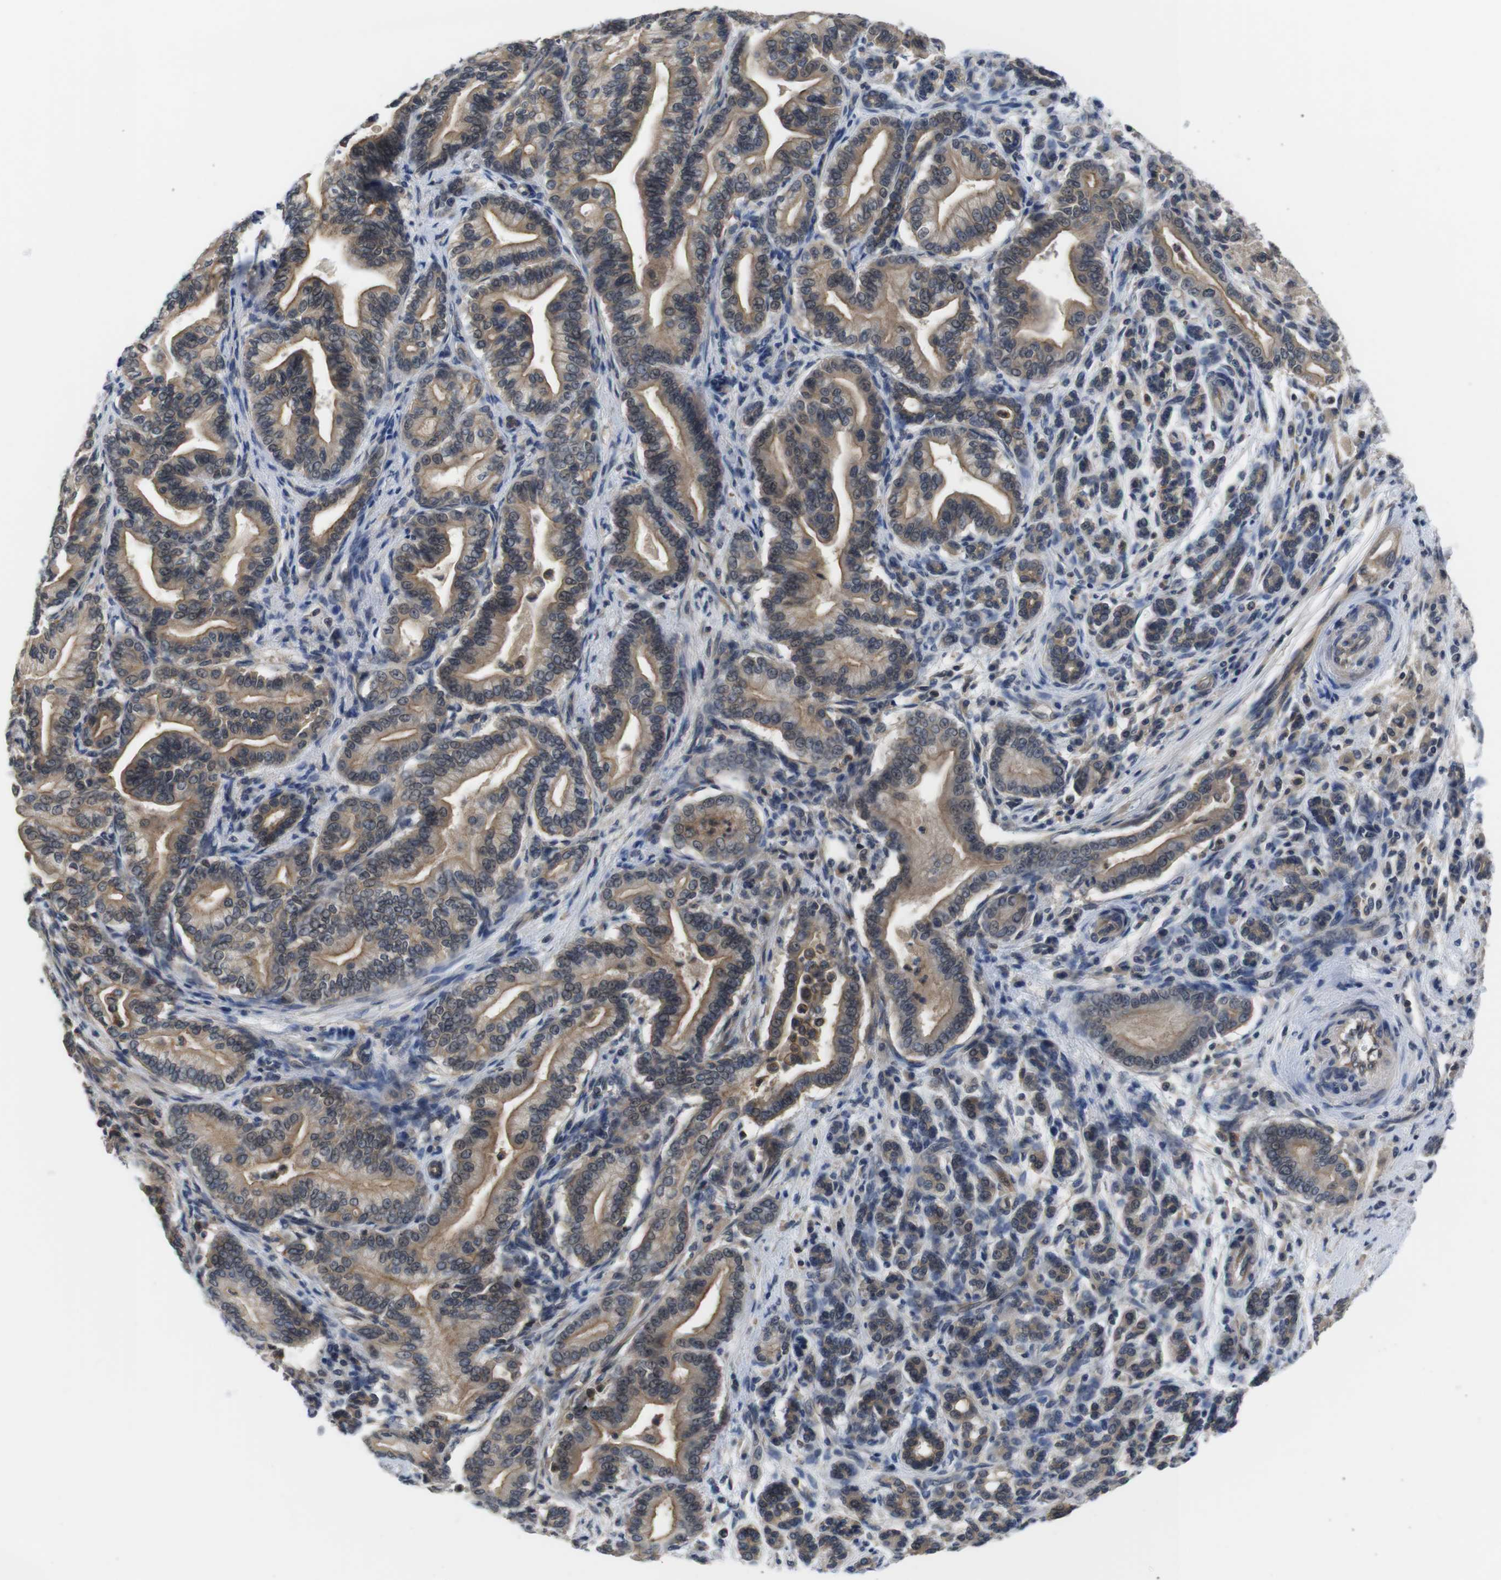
{"staining": {"intensity": "moderate", "quantity": ">75%", "location": "cytoplasmic/membranous"}, "tissue": "pancreatic cancer", "cell_type": "Tumor cells", "image_type": "cancer", "snomed": [{"axis": "morphology", "description": "Normal tissue, NOS"}, {"axis": "morphology", "description": "Adenocarcinoma, NOS"}, {"axis": "topography", "description": "Pancreas"}], "caption": "This micrograph exhibits pancreatic cancer (adenocarcinoma) stained with IHC to label a protein in brown. The cytoplasmic/membranous of tumor cells show moderate positivity for the protein. Nuclei are counter-stained blue.", "gene": "FADD", "patient": {"sex": "male", "age": 63}}